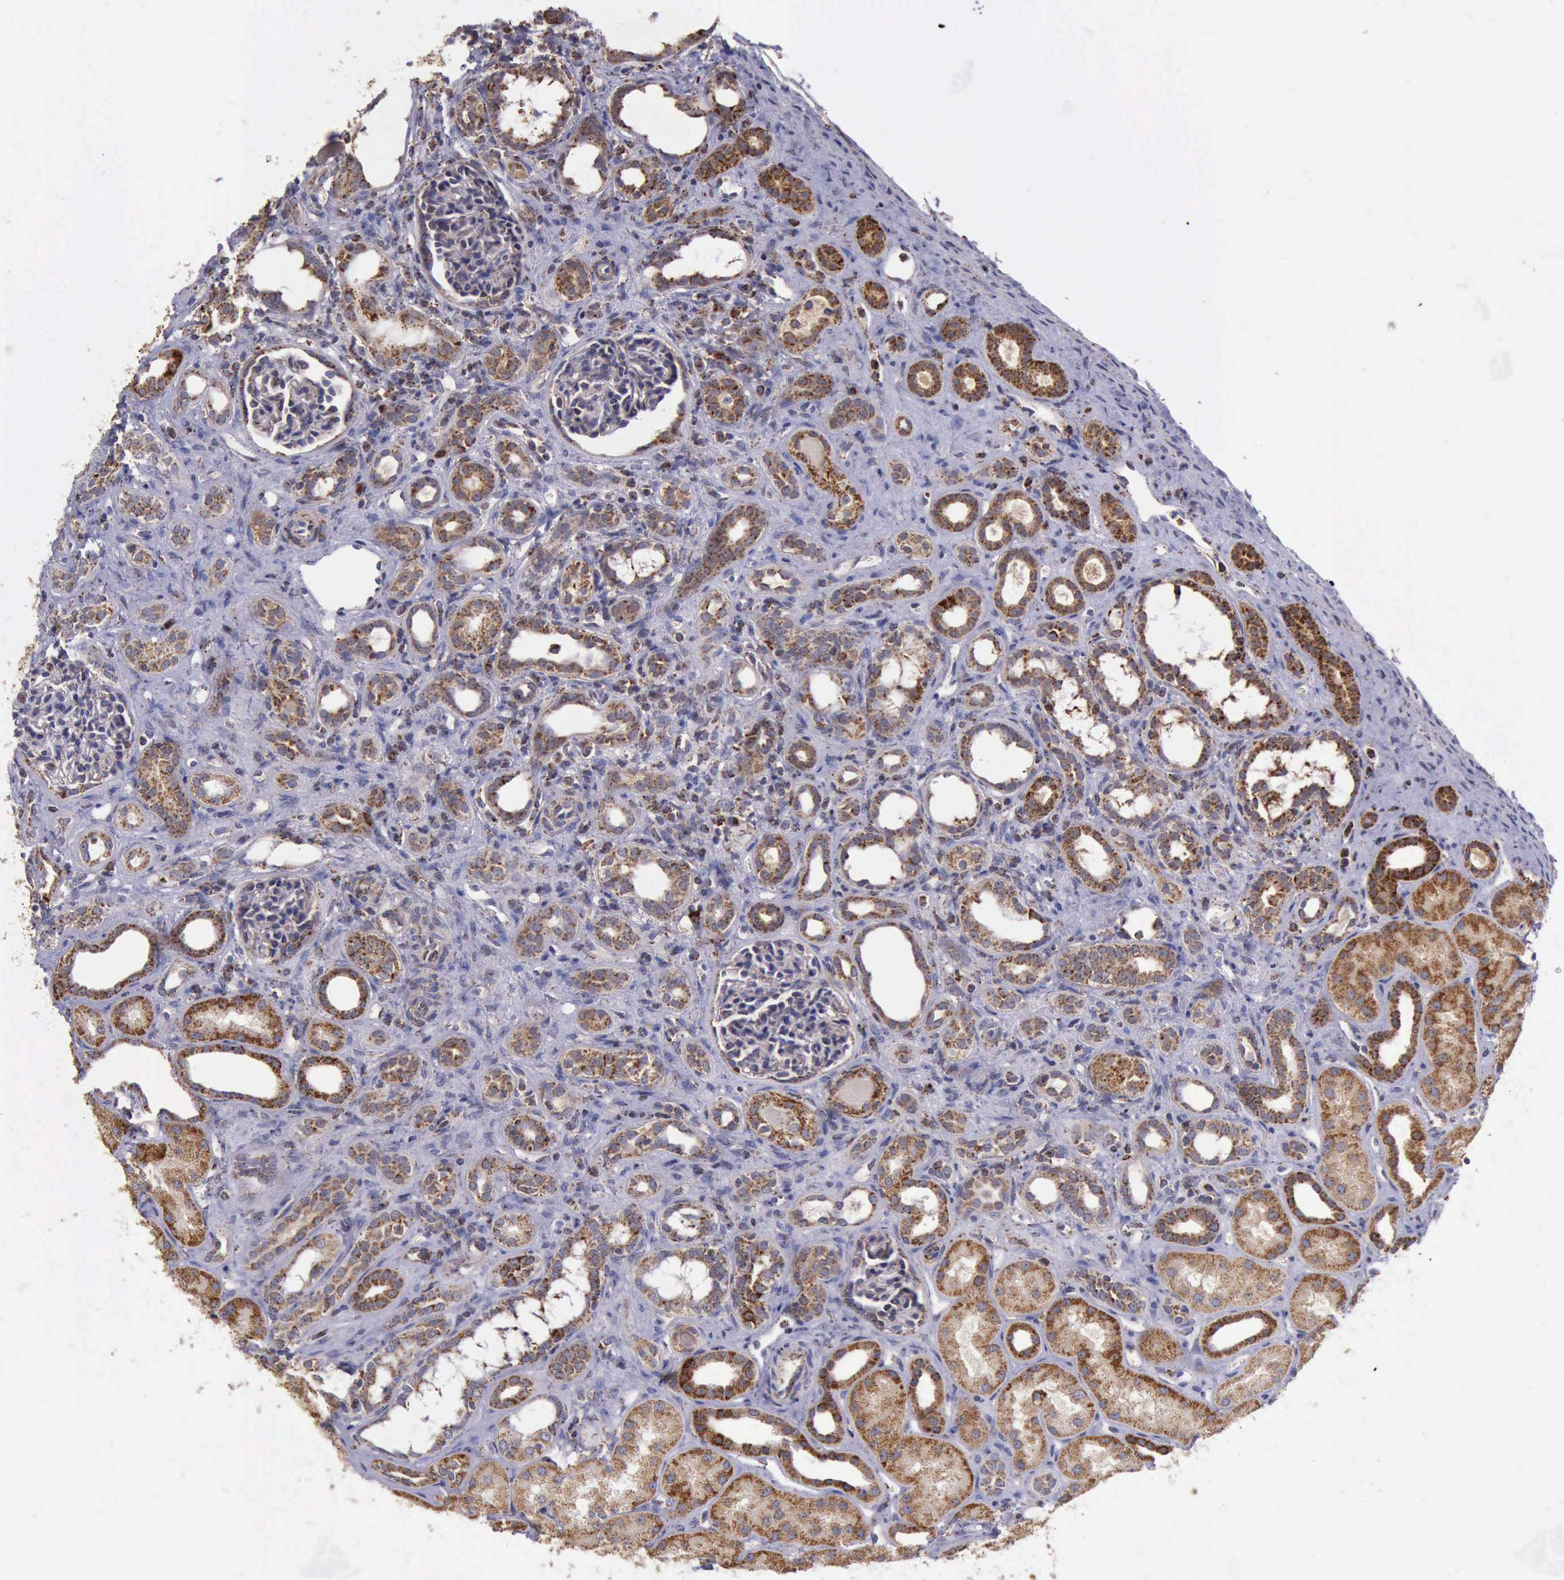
{"staining": {"intensity": "weak", "quantity": "25%-75%", "location": "cytoplasmic/membranous"}, "tissue": "kidney", "cell_type": "Cells in glomeruli", "image_type": "normal", "snomed": [{"axis": "morphology", "description": "Normal tissue, NOS"}, {"axis": "topography", "description": "Kidney"}], "caption": "Kidney stained for a protein reveals weak cytoplasmic/membranous positivity in cells in glomeruli. (DAB (3,3'-diaminobenzidine) = brown stain, brightfield microscopy at high magnification).", "gene": "TXN2", "patient": {"sex": "male", "age": 7}}